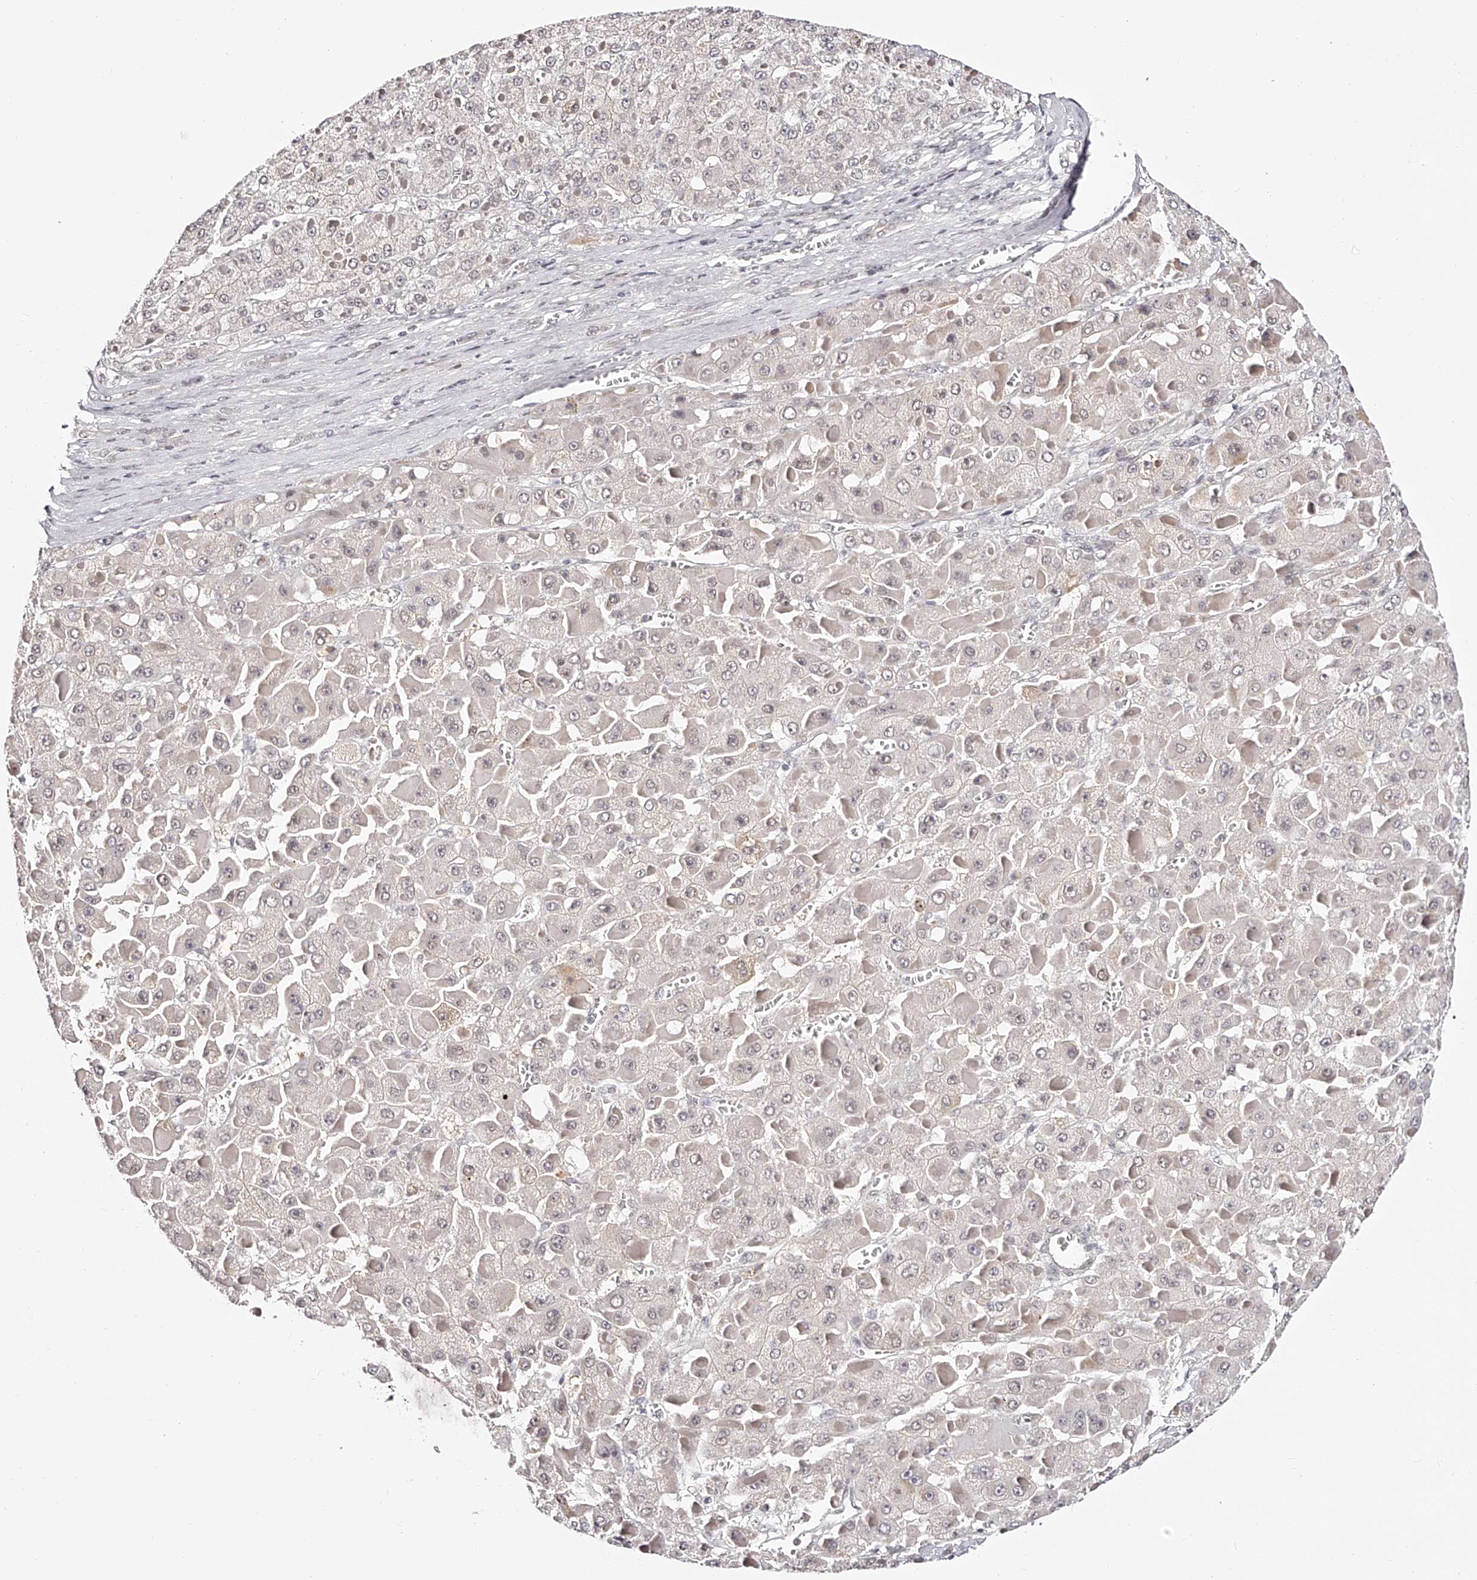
{"staining": {"intensity": "weak", "quantity": "<25%", "location": "nuclear"}, "tissue": "liver cancer", "cell_type": "Tumor cells", "image_type": "cancer", "snomed": [{"axis": "morphology", "description": "Carcinoma, Hepatocellular, NOS"}, {"axis": "topography", "description": "Liver"}], "caption": "This is an immunohistochemistry (IHC) photomicrograph of liver cancer. There is no expression in tumor cells.", "gene": "USF3", "patient": {"sex": "female", "age": 73}}